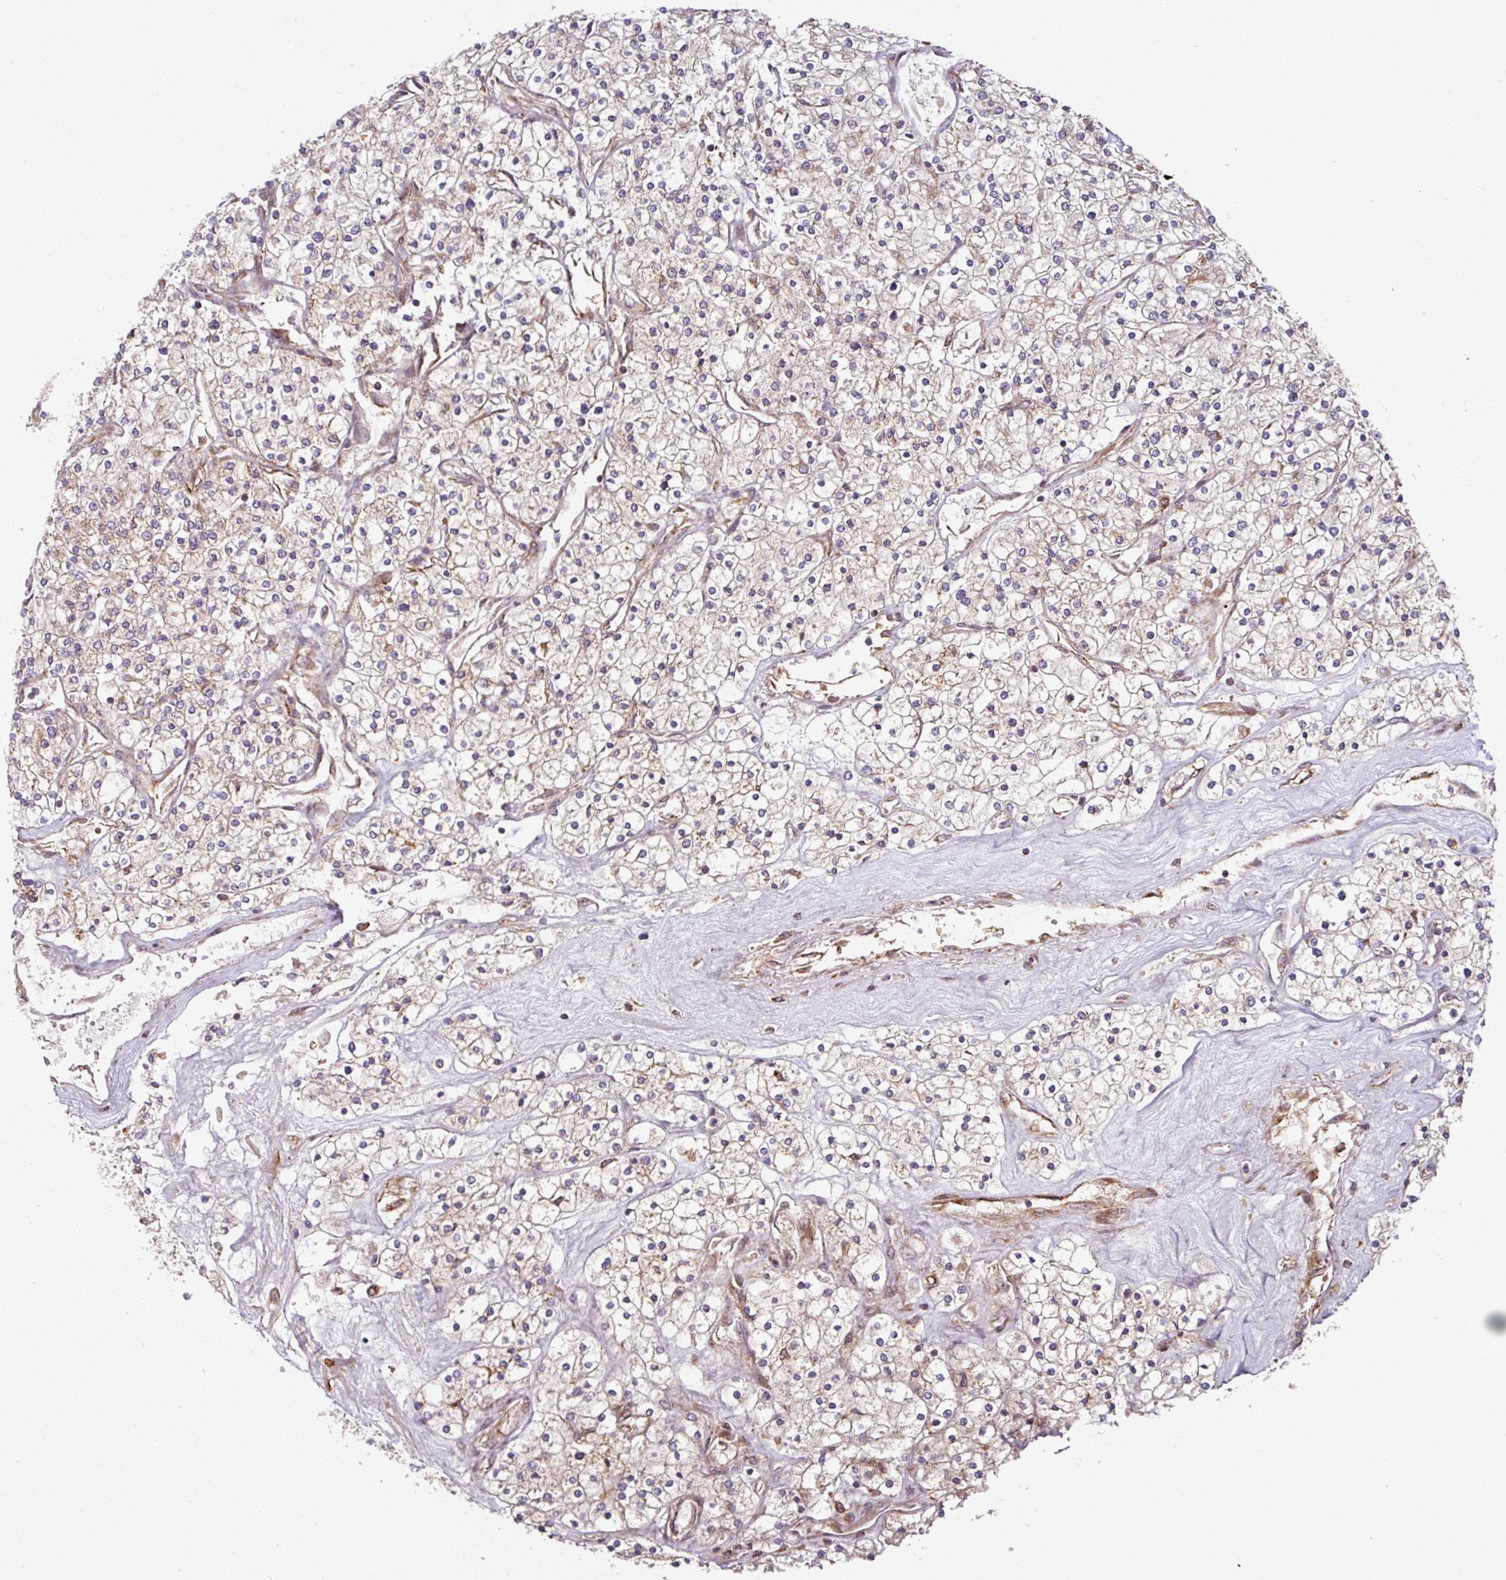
{"staining": {"intensity": "weak", "quantity": ">75%", "location": "cytoplasmic/membranous"}, "tissue": "renal cancer", "cell_type": "Tumor cells", "image_type": "cancer", "snomed": [{"axis": "morphology", "description": "Adenocarcinoma, NOS"}, {"axis": "topography", "description": "Kidney"}], "caption": "Tumor cells exhibit weak cytoplasmic/membranous expression in approximately >75% of cells in renal cancer. The staining was performed using DAB (3,3'-diaminobenzidine) to visualize the protein expression in brown, while the nuclei were stained in blue with hematoxylin (Magnification: 20x).", "gene": "RAB5A", "patient": {"sex": "male", "age": 80}}